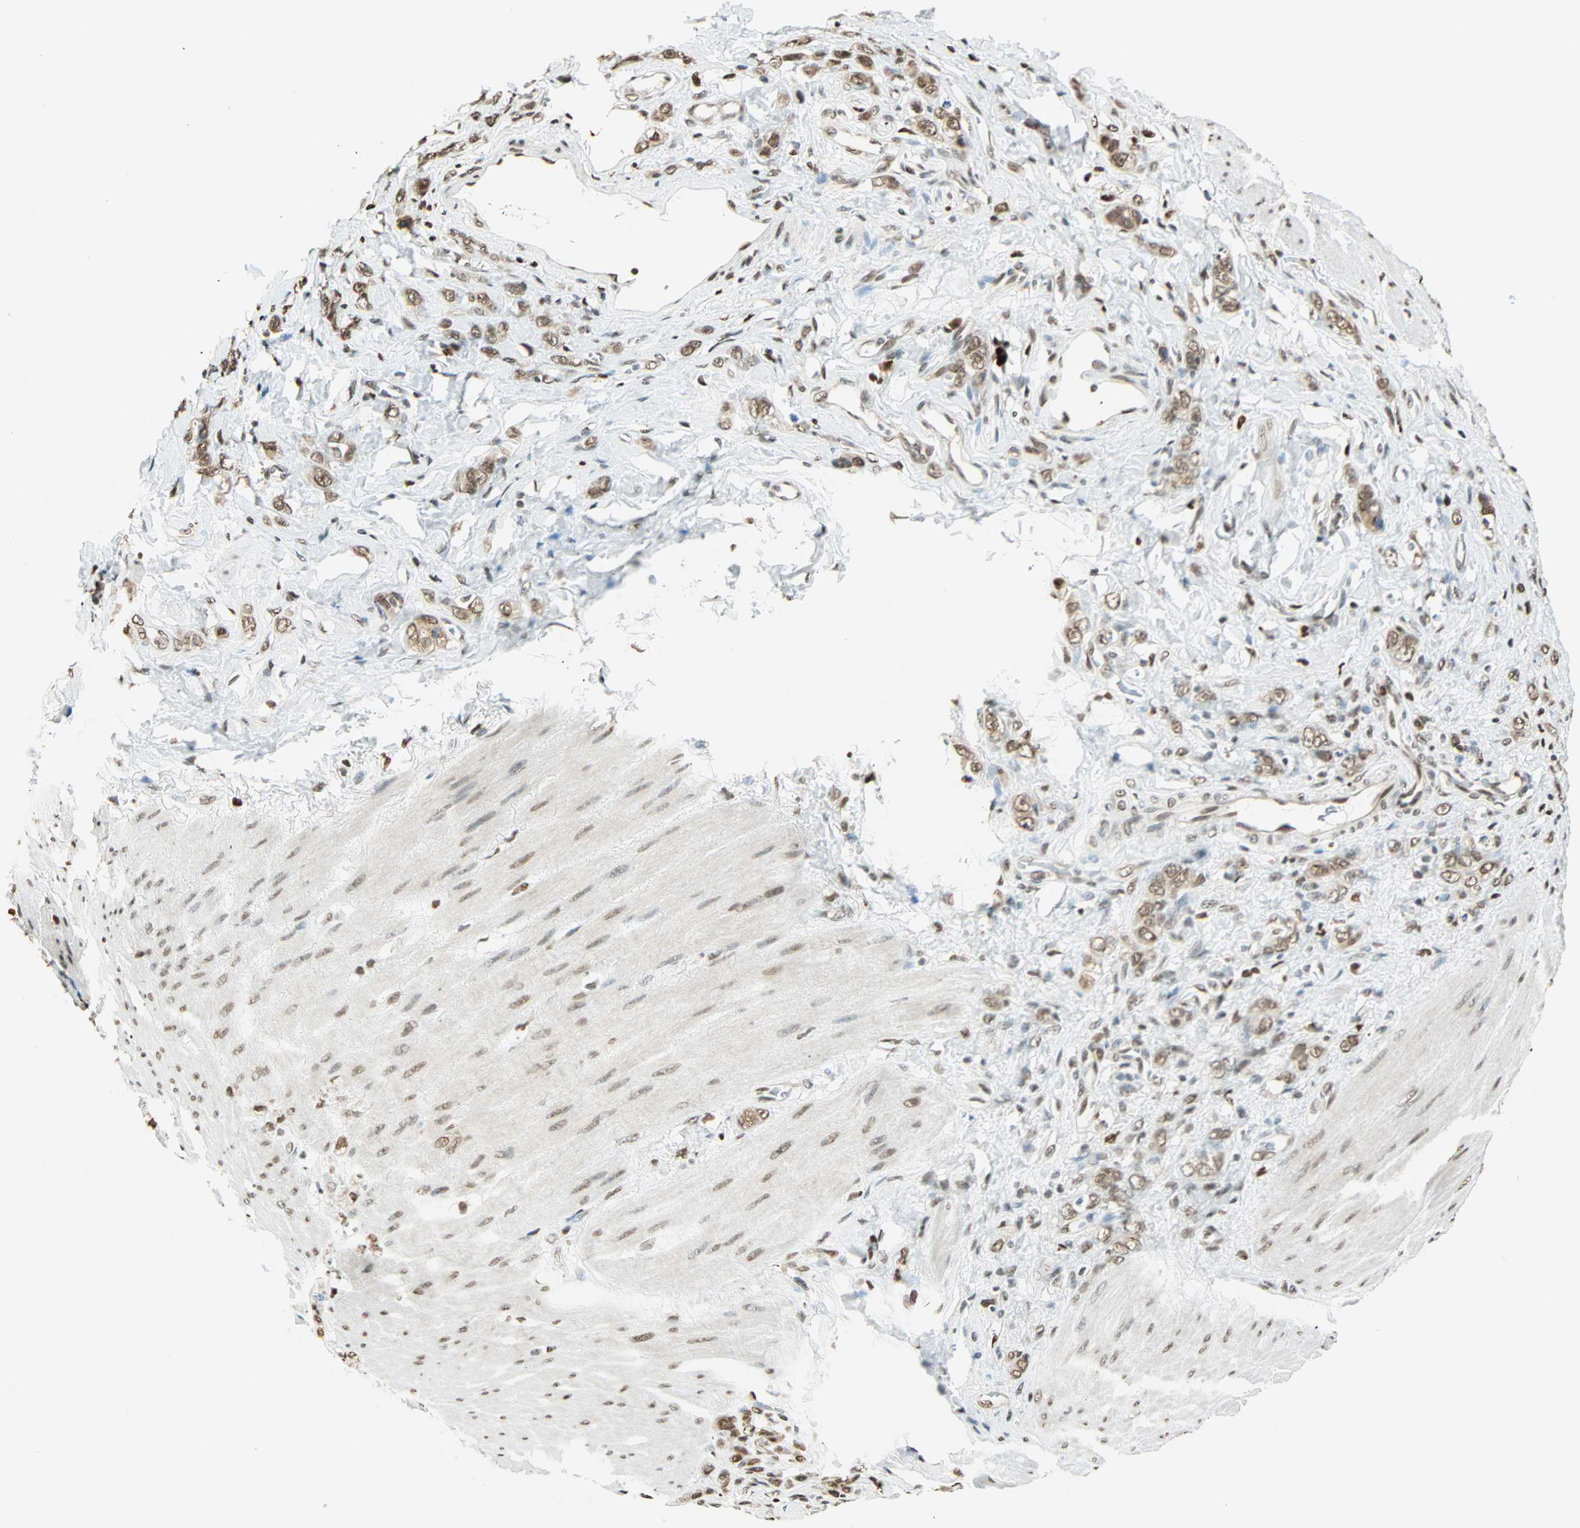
{"staining": {"intensity": "moderate", "quantity": "25%-75%", "location": "nuclear"}, "tissue": "stomach cancer", "cell_type": "Tumor cells", "image_type": "cancer", "snomed": [{"axis": "morphology", "description": "Adenocarcinoma, NOS"}, {"axis": "topography", "description": "Stomach"}], "caption": "Protein expression by immunohistochemistry reveals moderate nuclear expression in about 25%-75% of tumor cells in stomach cancer. The staining is performed using DAB (3,3'-diaminobenzidine) brown chromogen to label protein expression. The nuclei are counter-stained blue using hematoxylin.", "gene": "FANCG", "patient": {"sex": "male", "age": 82}}